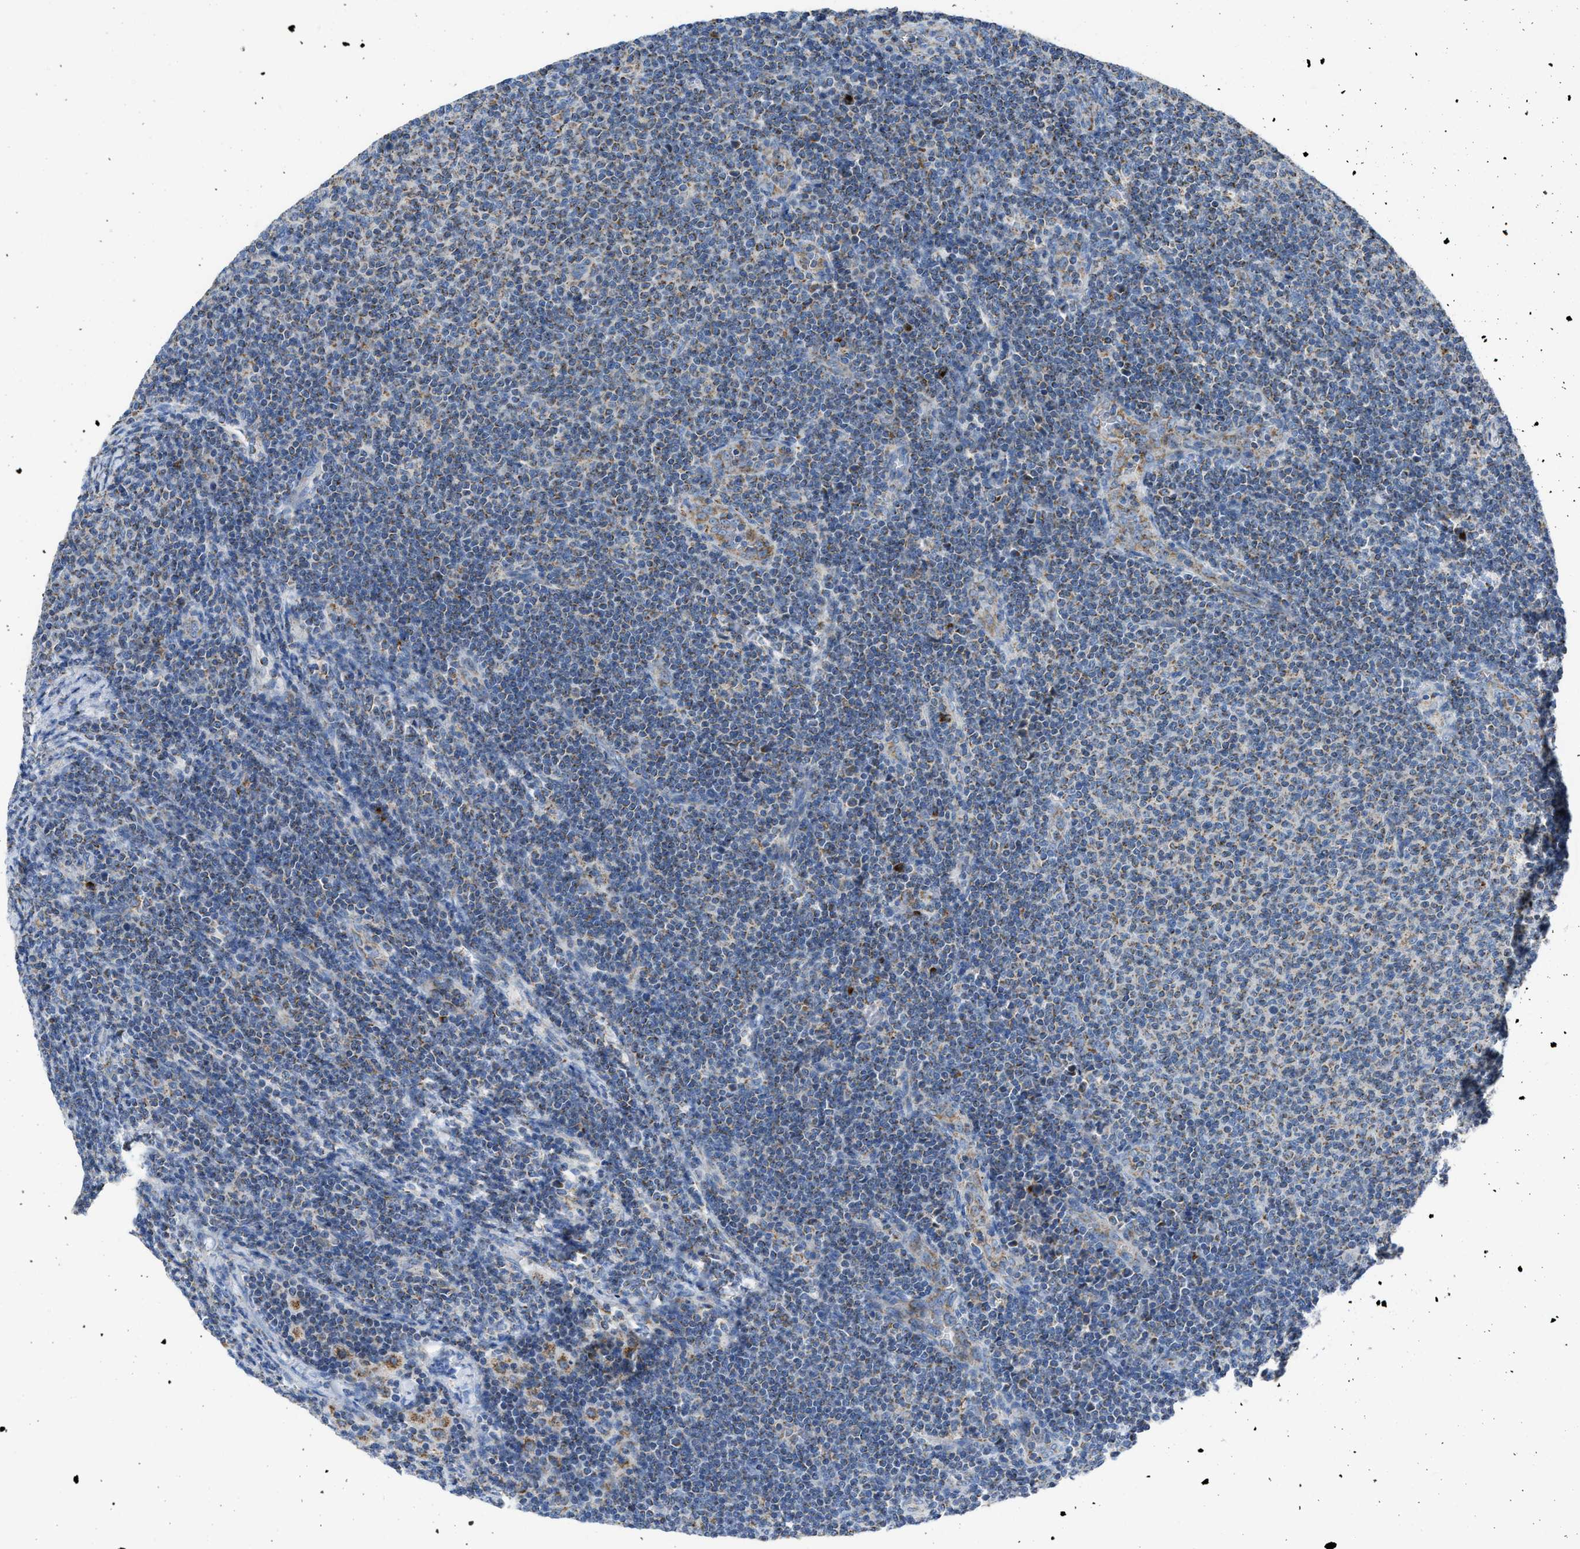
{"staining": {"intensity": "weak", "quantity": "25%-75%", "location": "cytoplasmic/membranous"}, "tissue": "lymphoma", "cell_type": "Tumor cells", "image_type": "cancer", "snomed": [{"axis": "morphology", "description": "Malignant lymphoma, non-Hodgkin's type, Low grade"}, {"axis": "topography", "description": "Lymph node"}], "caption": "A brown stain shows weak cytoplasmic/membranous staining of a protein in human malignant lymphoma, non-Hodgkin's type (low-grade) tumor cells. Nuclei are stained in blue.", "gene": "ETFB", "patient": {"sex": "male", "age": 66}}